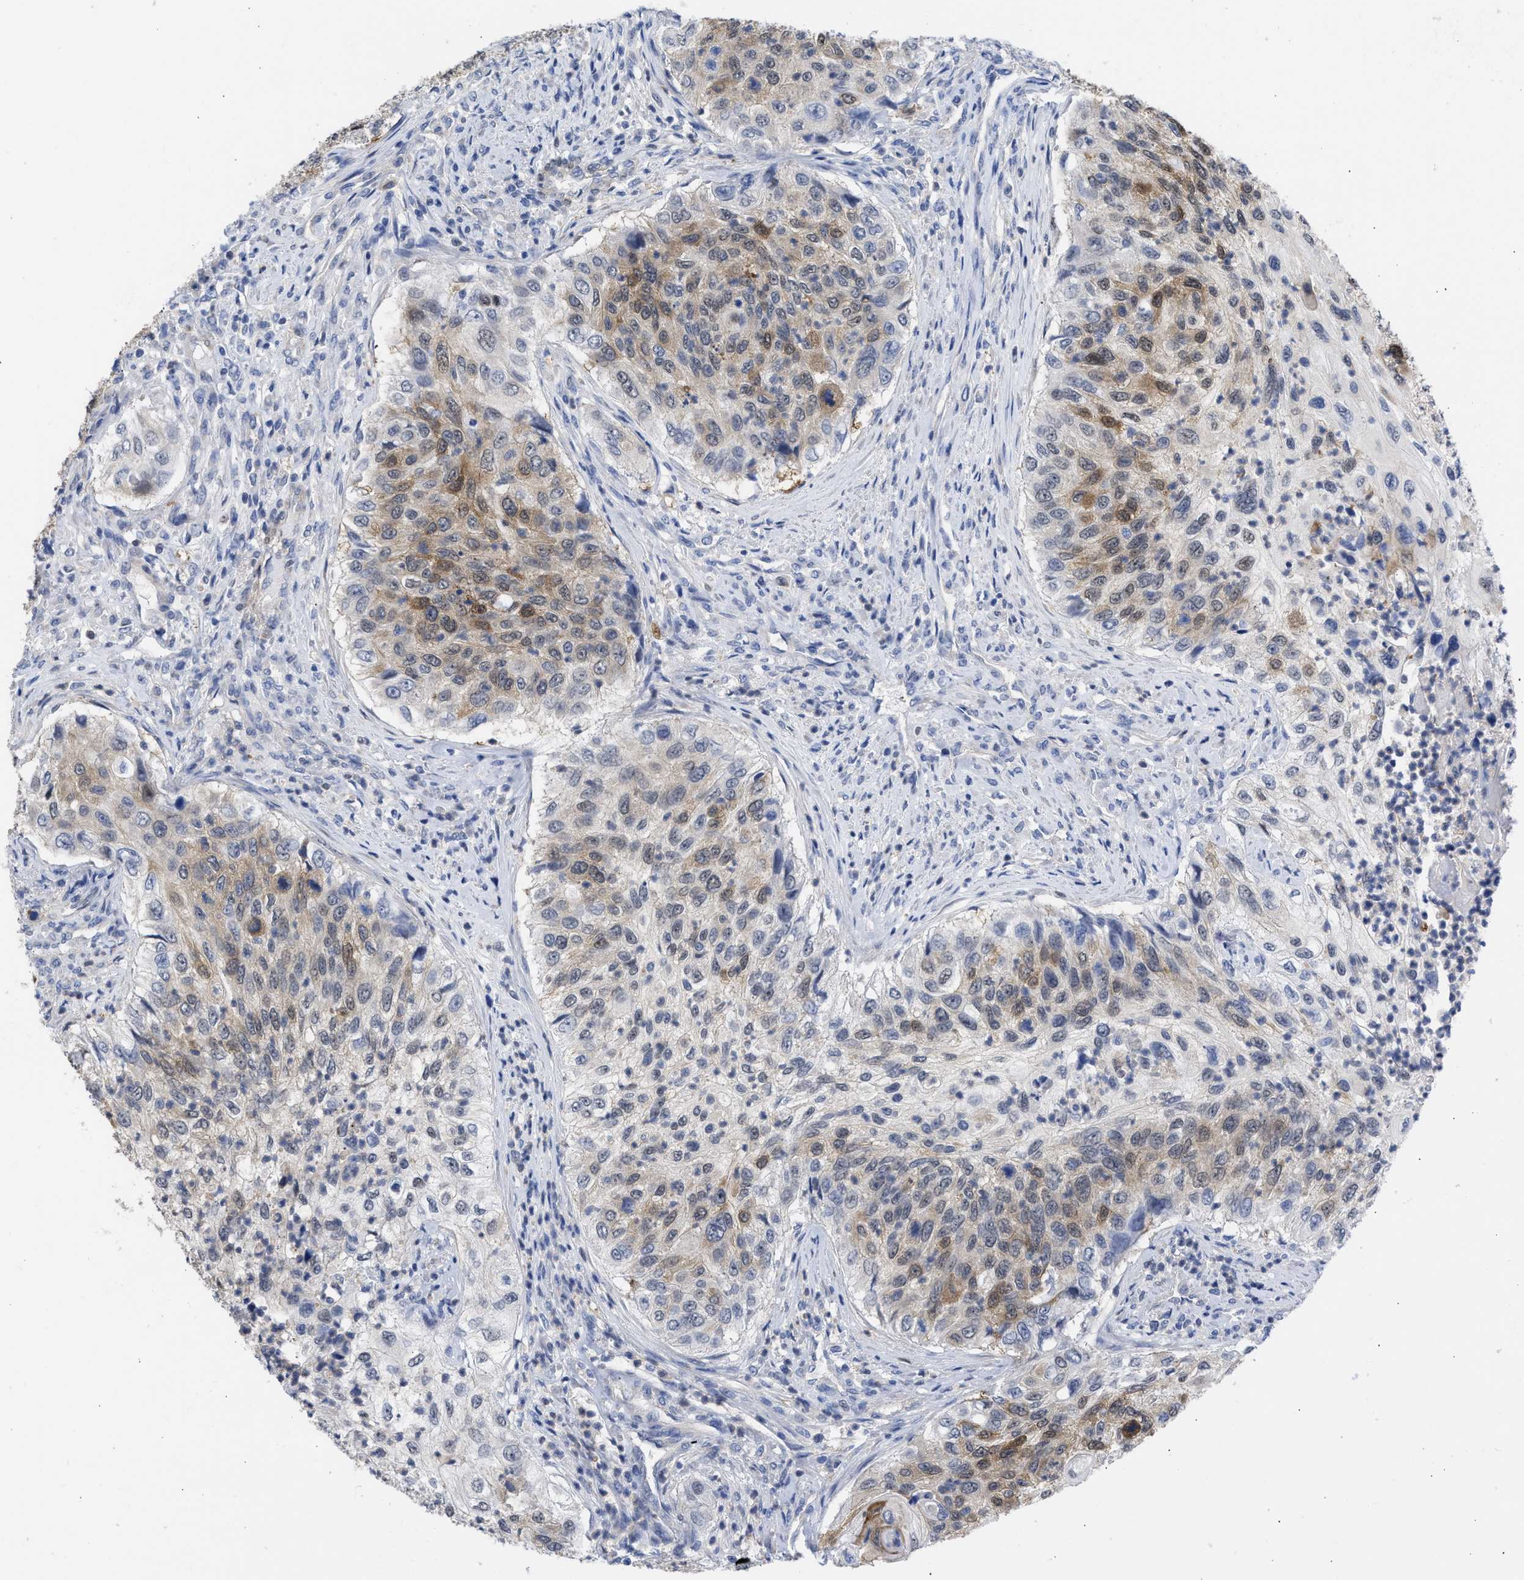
{"staining": {"intensity": "moderate", "quantity": "25%-75%", "location": "cytoplasmic/membranous,nuclear"}, "tissue": "urothelial cancer", "cell_type": "Tumor cells", "image_type": "cancer", "snomed": [{"axis": "morphology", "description": "Urothelial carcinoma, High grade"}, {"axis": "topography", "description": "Urinary bladder"}], "caption": "The immunohistochemical stain labels moderate cytoplasmic/membranous and nuclear staining in tumor cells of high-grade urothelial carcinoma tissue.", "gene": "THRA", "patient": {"sex": "female", "age": 60}}